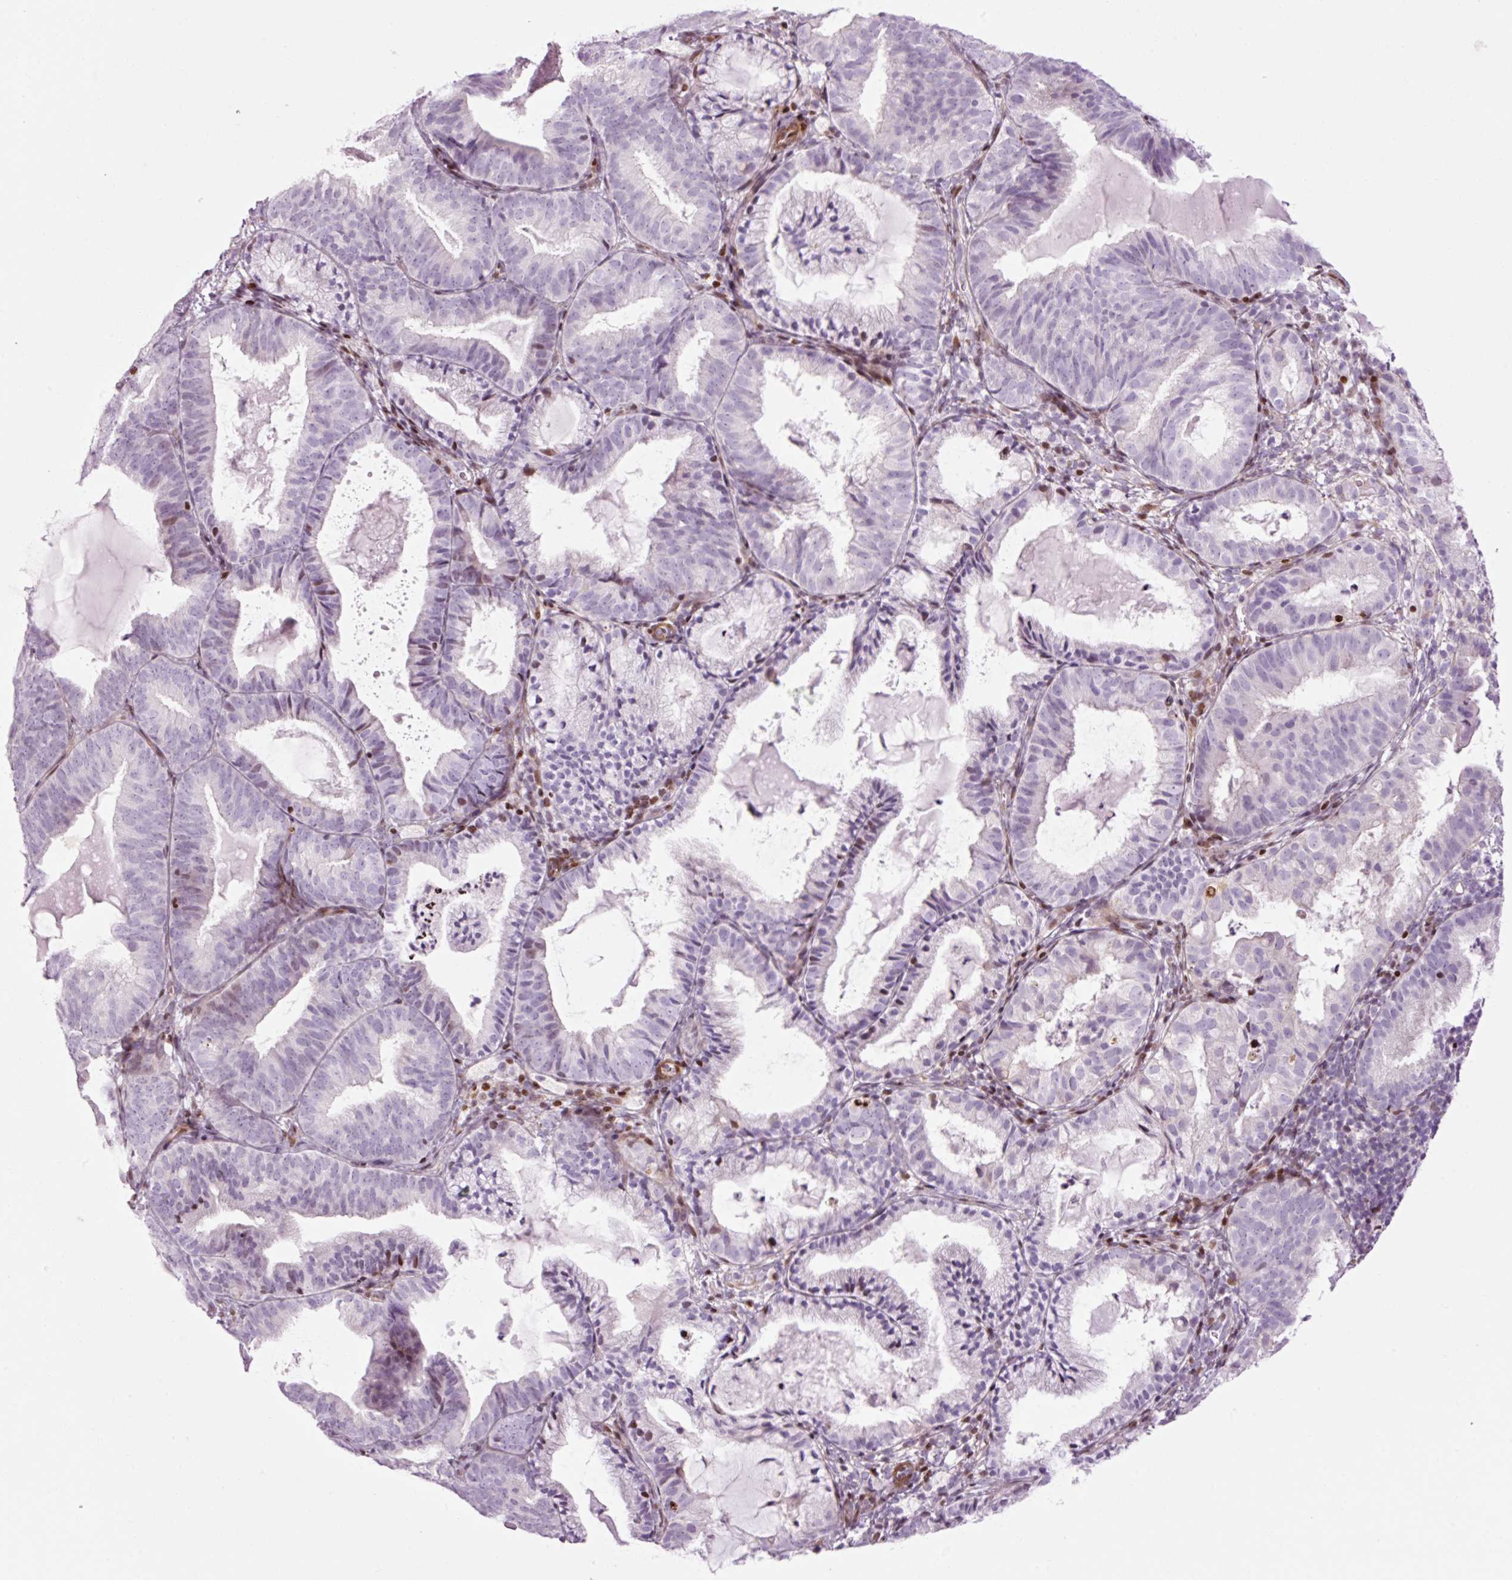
{"staining": {"intensity": "weak", "quantity": "<25%", "location": "nuclear"}, "tissue": "endometrial cancer", "cell_type": "Tumor cells", "image_type": "cancer", "snomed": [{"axis": "morphology", "description": "Adenocarcinoma, NOS"}, {"axis": "topography", "description": "Endometrium"}], "caption": "Immunohistochemistry (IHC) histopathology image of human endometrial cancer stained for a protein (brown), which shows no expression in tumor cells.", "gene": "ANKRD20A1", "patient": {"sex": "female", "age": 80}}